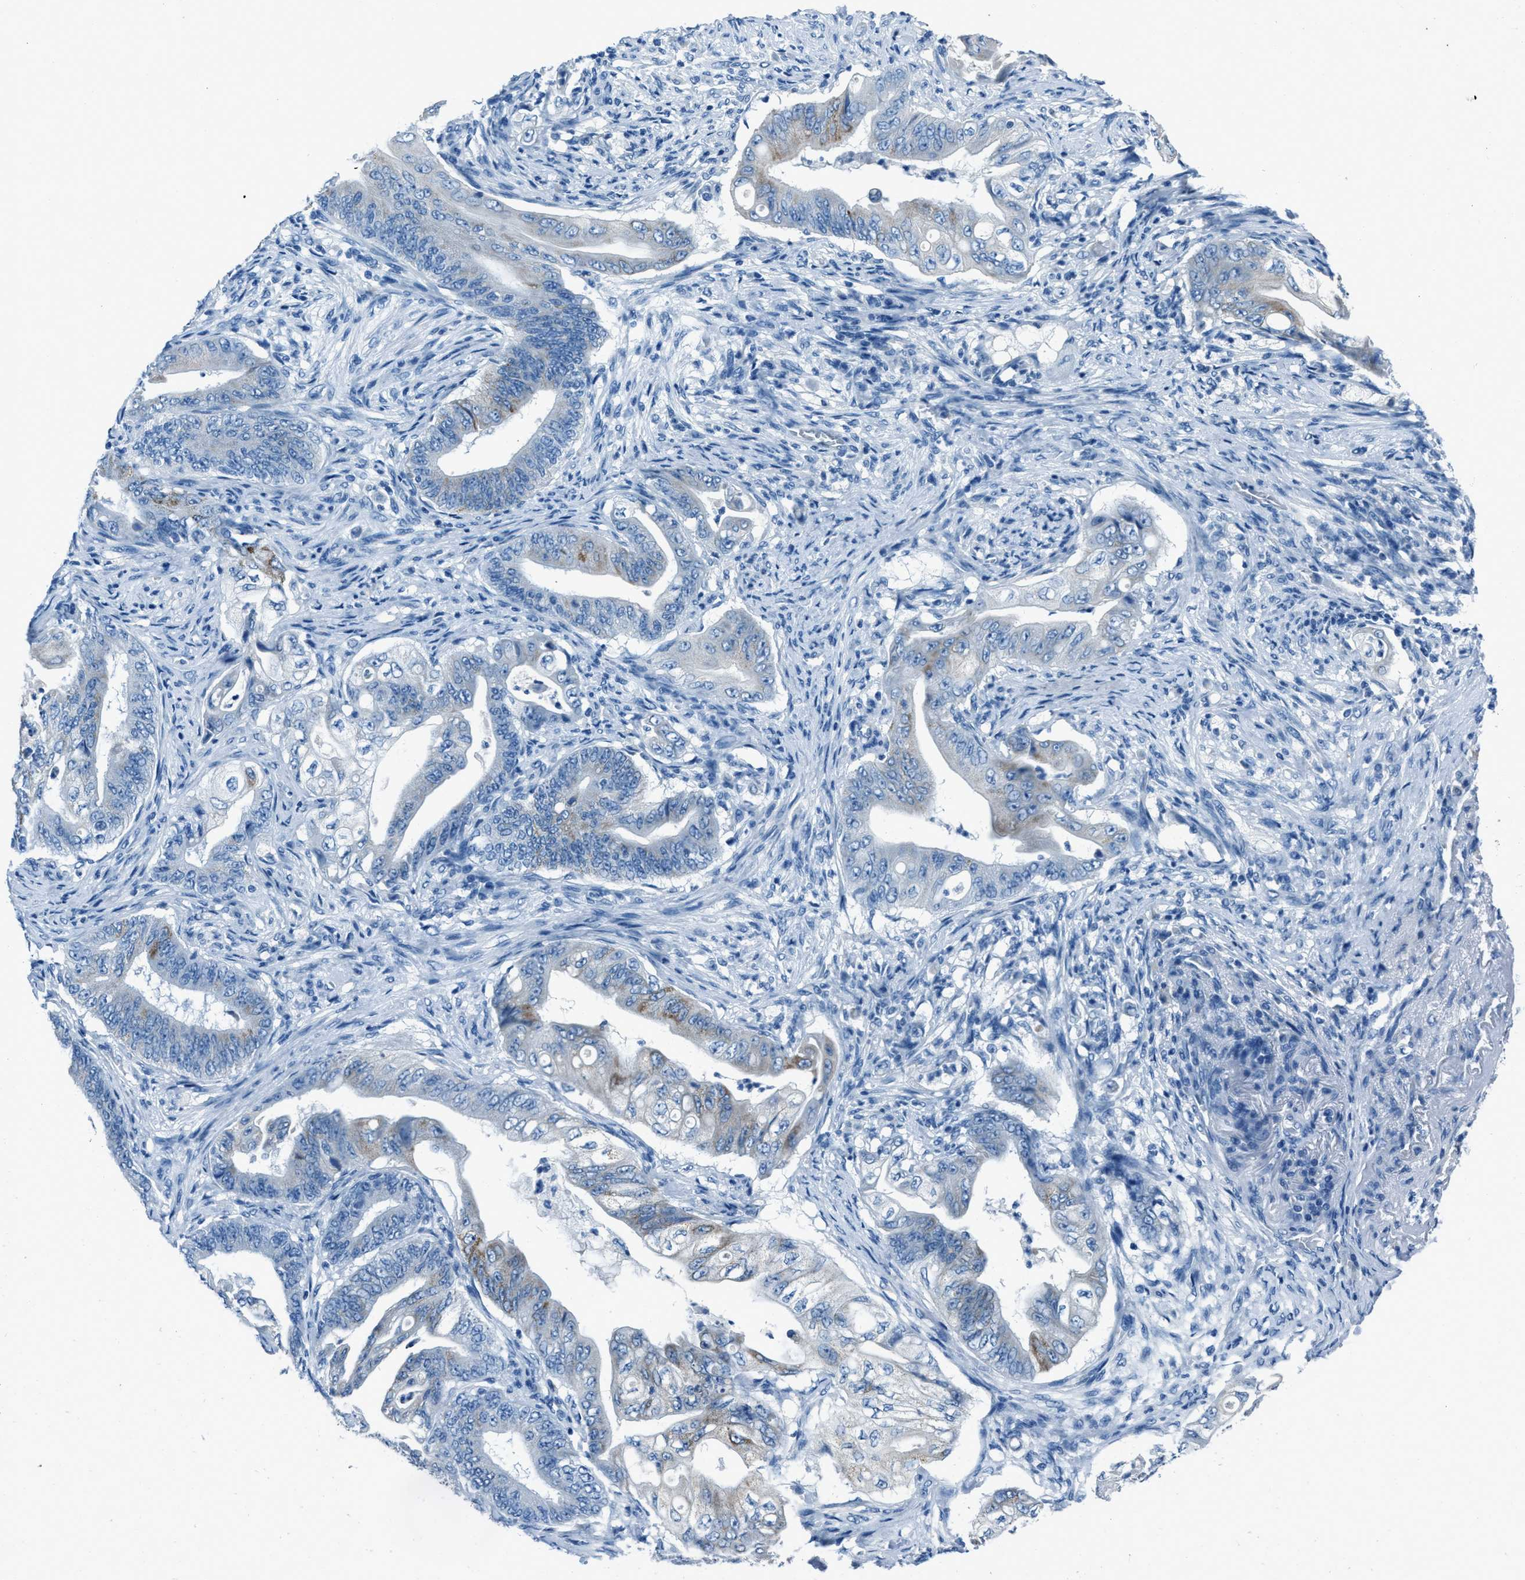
{"staining": {"intensity": "moderate", "quantity": "<25%", "location": "cytoplasmic/membranous"}, "tissue": "stomach cancer", "cell_type": "Tumor cells", "image_type": "cancer", "snomed": [{"axis": "morphology", "description": "Adenocarcinoma, NOS"}, {"axis": "topography", "description": "Stomach"}], "caption": "Moderate cytoplasmic/membranous protein expression is appreciated in about <25% of tumor cells in adenocarcinoma (stomach).", "gene": "AMACR", "patient": {"sex": "female", "age": 73}}